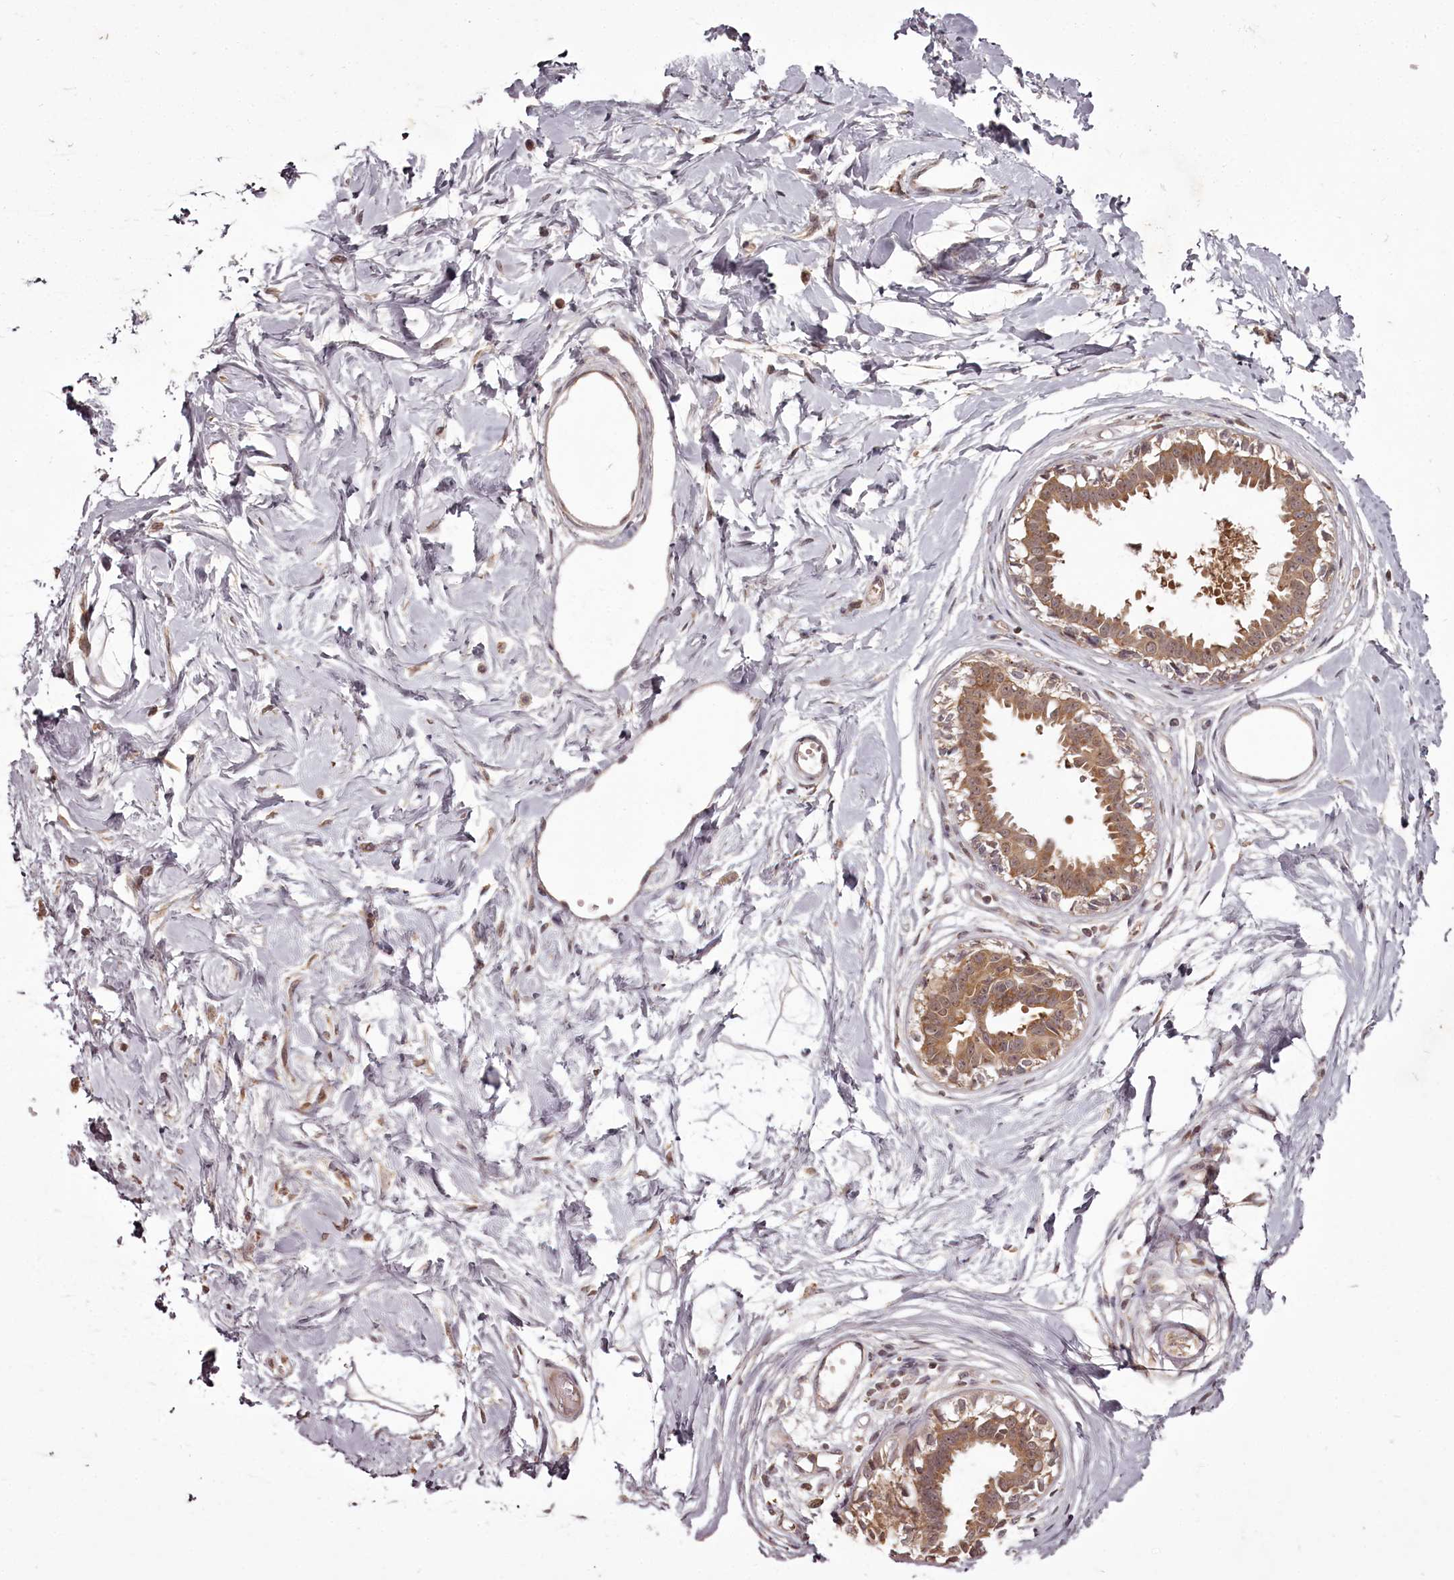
{"staining": {"intensity": "negative", "quantity": "none", "location": "none"}, "tissue": "breast", "cell_type": "Adipocytes", "image_type": "normal", "snomed": [{"axis": "morphology", "description": "Normal tissue, NOS"}, {"axis": "topography", "description": "Breast"}], "caption": "An immunohistochemistry (IHC) photomicrograph of unremarkable breast is shown. There is no staining in adipocytes of breast. Nuclei are stained in blue.", "gene": "PCBP2", "patient": {"sex": "female", "age": 45}}